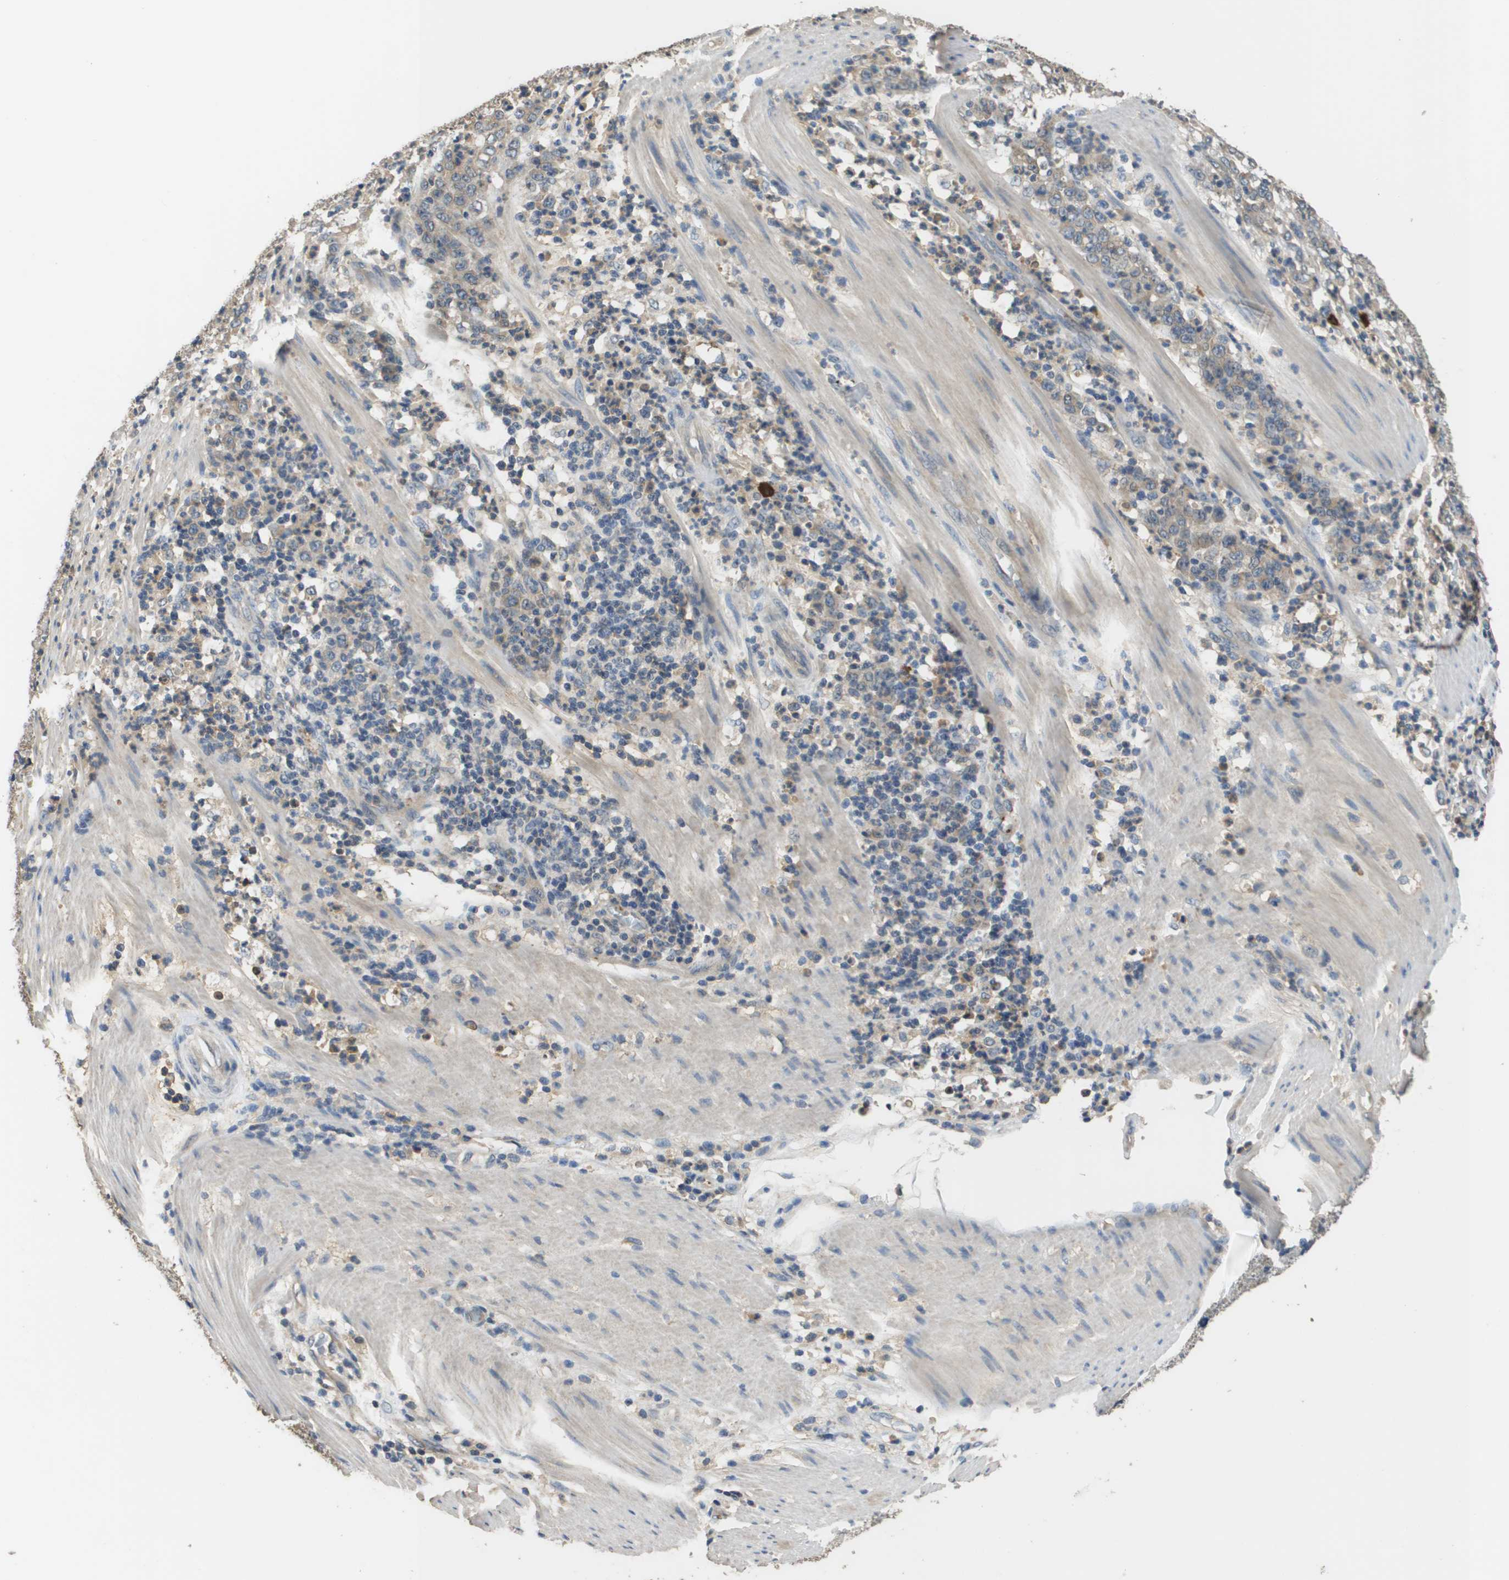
{"staining": {"intensity": "weak", "quantity": ">75%", "location": "cytoplasmic/membranous"}, "tissue": "stomach cancer", "cell_type": "Tumor cells", "image_type": "cancer", "snomed": [{"axis": "morphology", "description": "Adenocarcinoma, NOS"}, {"axis": "topography", "description": "Stomach, lower"}], "caption": "Immunohistochemistry (IHC) image of neoplastic tissue: stomach adenocarcinoma stained using immunohistochemistry exhibits low levels of weak protein expression localized specifically in the cytoplasmic/membranous of tumor cells, appearing as a cytoplasmic/membranous brown color.", "gene": "RAB27B", "patient": {"sex": "female", "age": 71}}